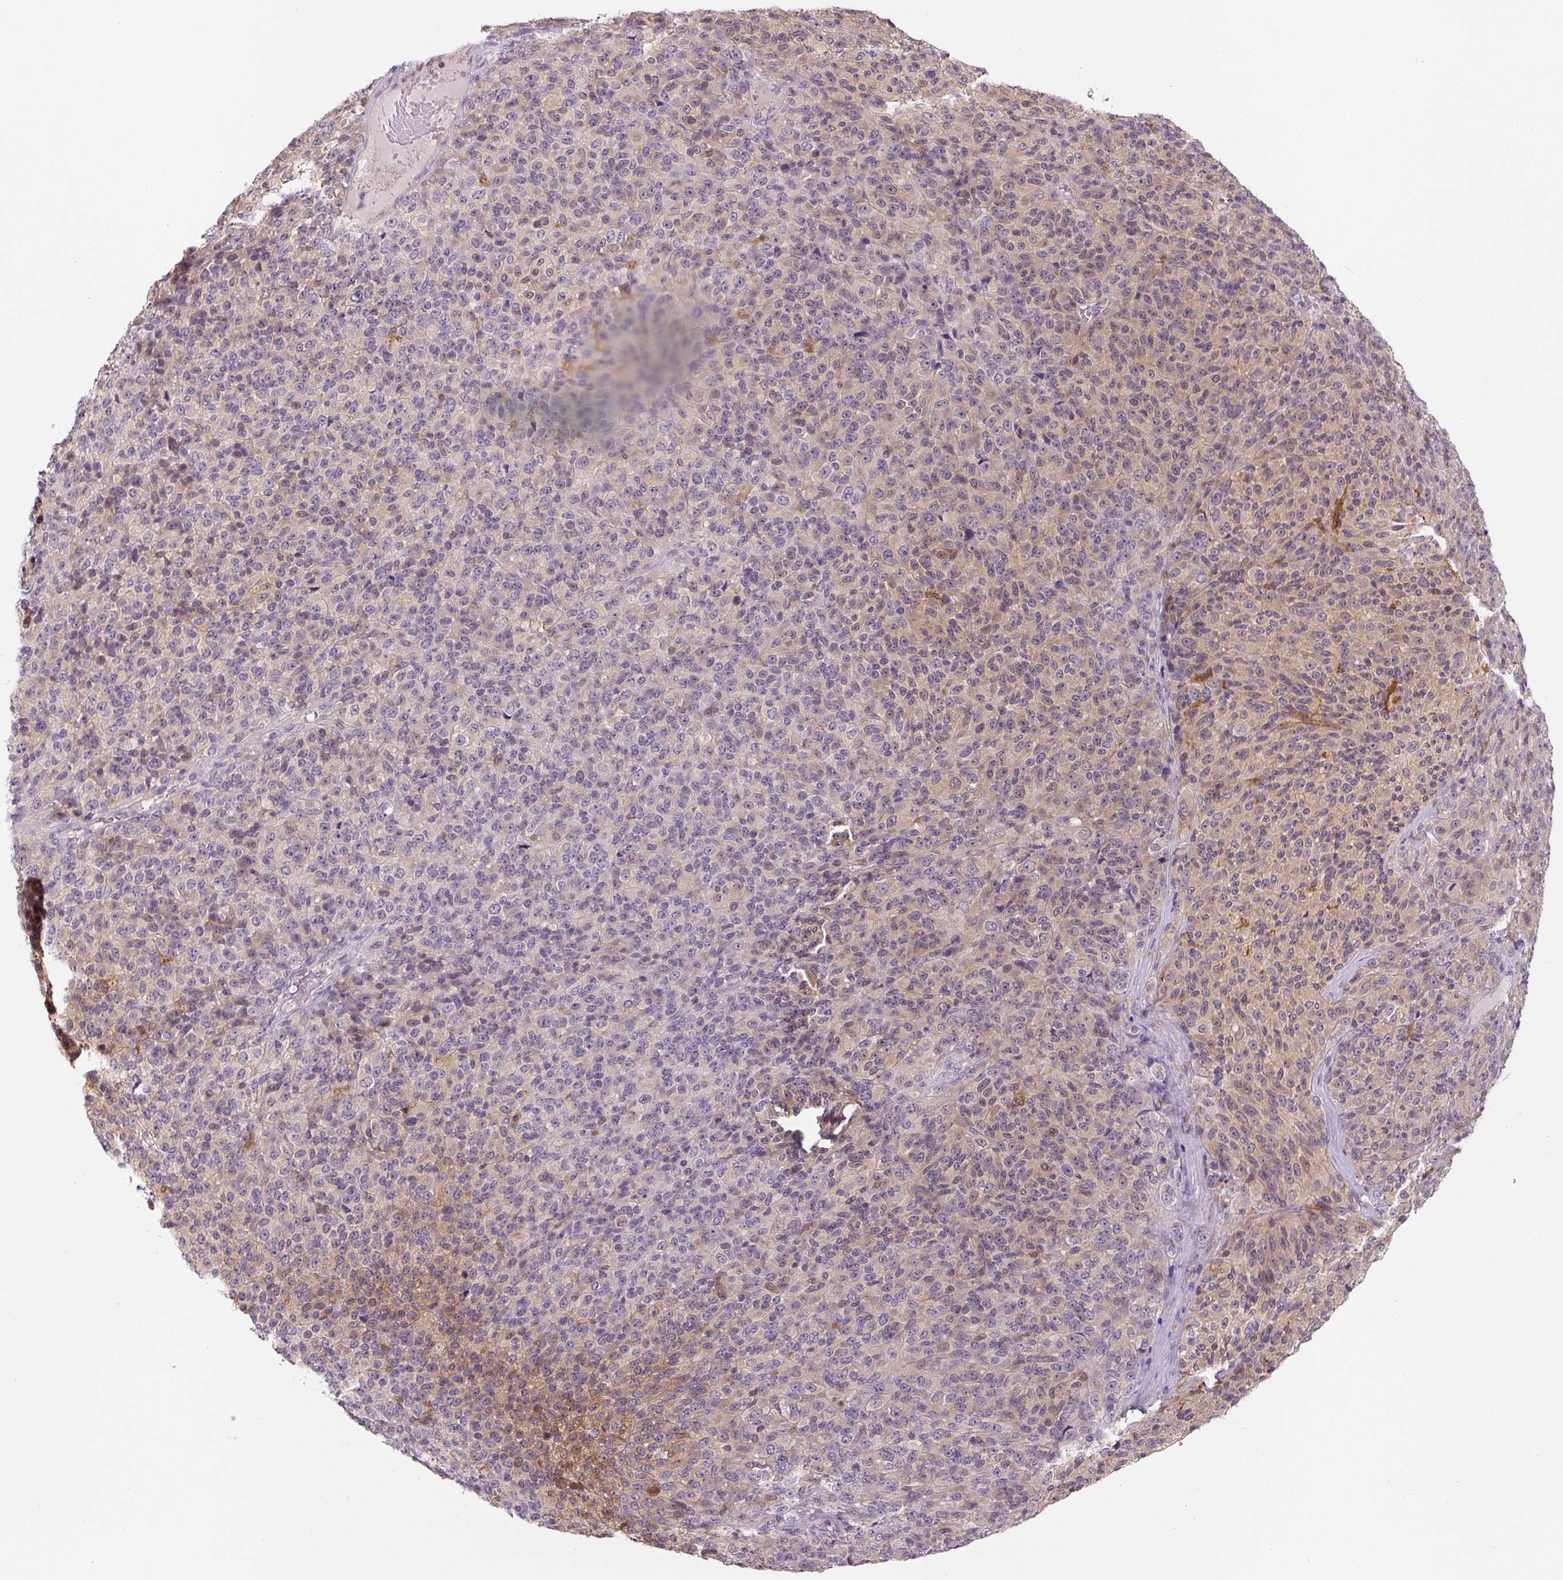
{"staining": {"intensity": "weak", "quantity": "25%-75%", "location": "cytoplasmic/membranous"}, "tissue": "melanoma", "cell_type": "Tumor cells", "image_type": "cancer", "snomed": [{"axis": "morphology", "description": "Malignant melanoma, Metastatic site"}, {"axis": "topography", "description": "Brain"}], "caption": "This micrograph reveals melanoma stained with immunohistochemistry to label a protein in brown. The cytoplasmic/membranous of tumor cells show weak positivity for the protein. Nuclei are counter-stained blue.", "gene": "SPSB2", "patient": {"sex": "female", "age": 56}}